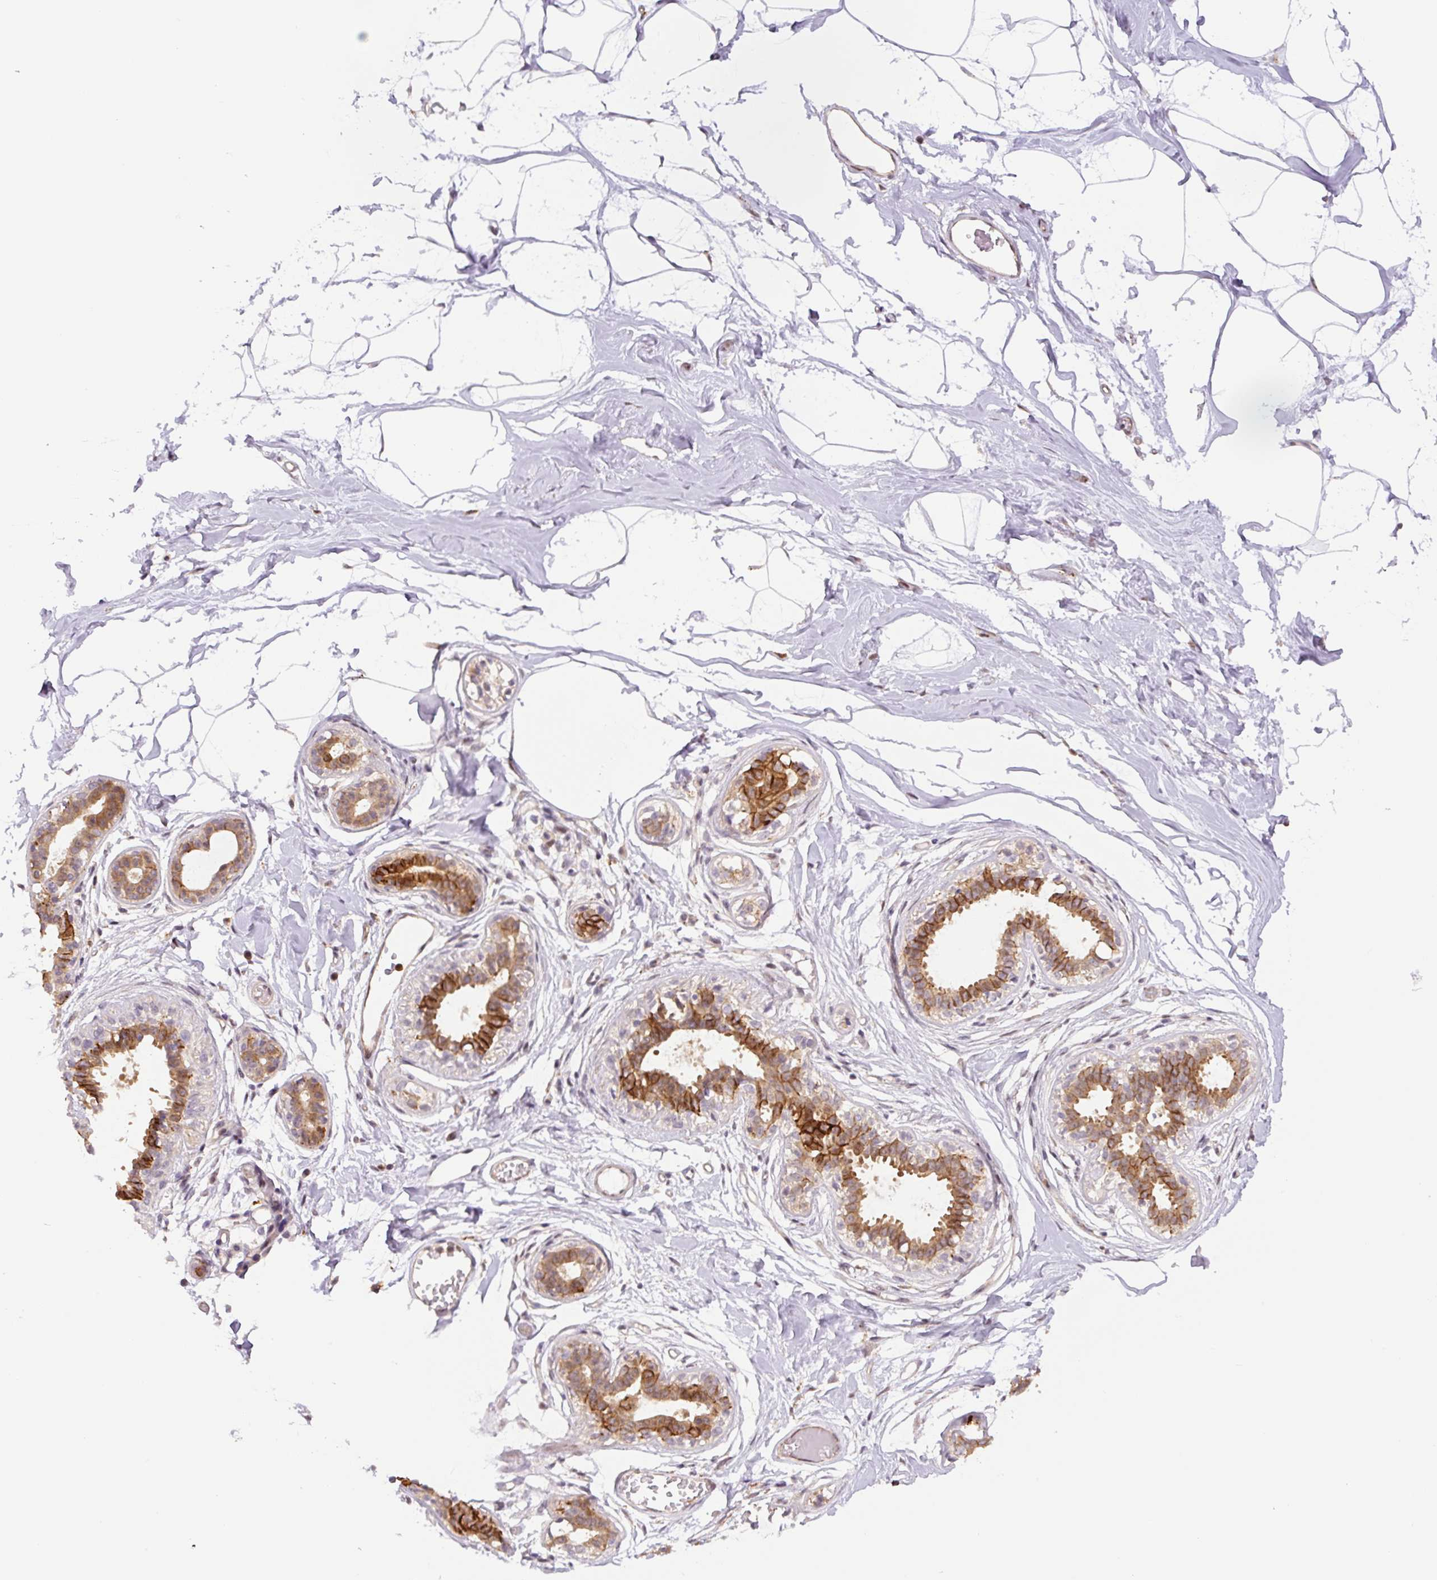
{"staining": {"intensity": "negative", "quantity": "none", "location": "none"}, "tissue": "breast", "cell_type": "Adipocytes", "image_type": "normal", "snomed": [{"axis": "morphology", "description": "Normal tissue, NOS"}, {"axis": "topography", "description": "Breast"}], "caption": "Immunohistochemistry (IHC) of unremarkable breast reveals no staining in adipocytes.", "gene": "ZSWIM7", "patient": {"sex": "female", "age": 45}}